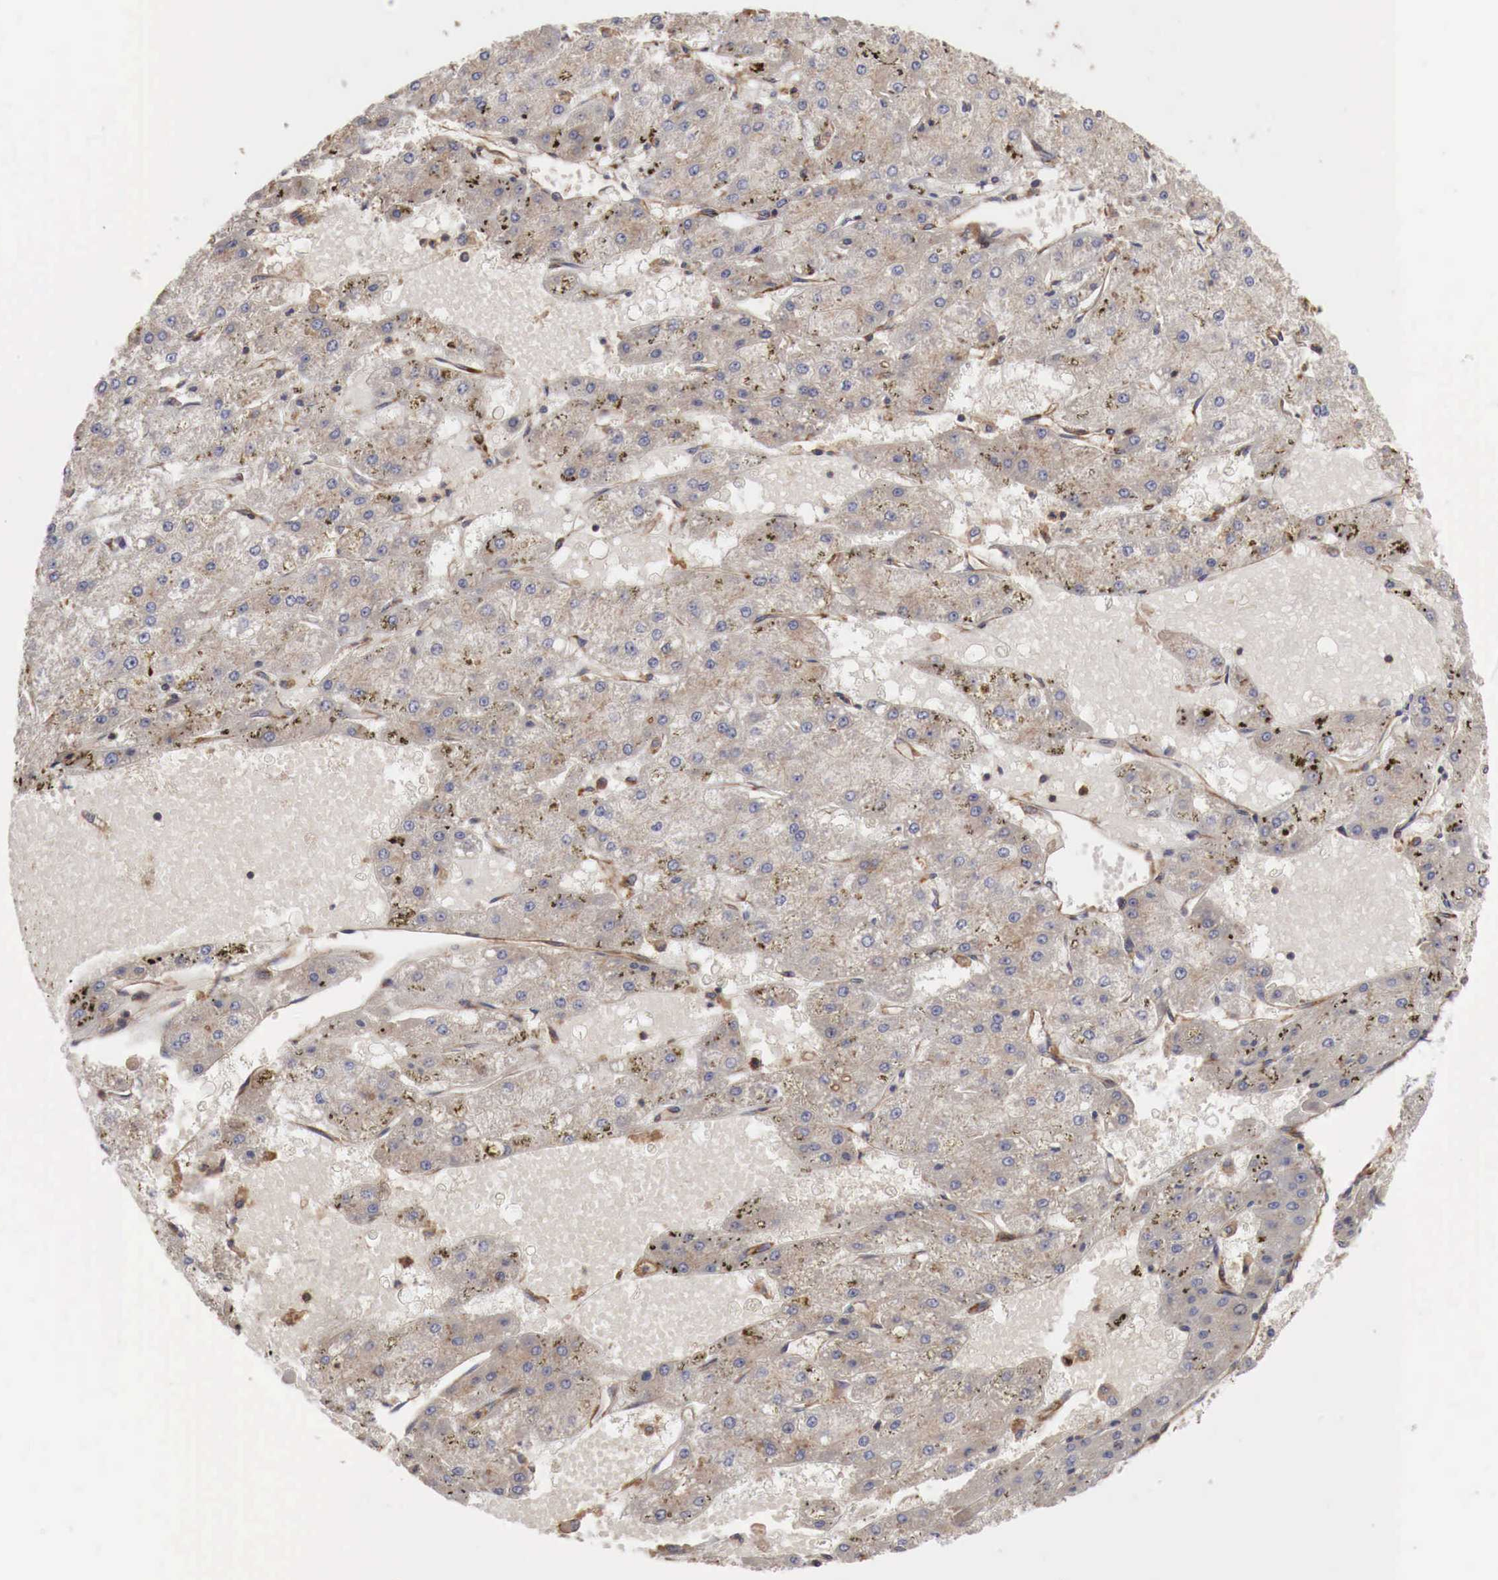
{"staining": {"intensity": "moderate", "quantity": ">75%", "location": "cytoplasmic/membranous"}, "tissue": "liver cancer", "cell_type": "Tumor cells", "image_type": "cancer", "snomed": [{"axis": "morphology", "description": "Carcinoma, Hepatocellular, NOS"}, {"axis": "topography", "description": "Liver"}], "caption": "Immunohistochemistry staining of hepatocellular carcinoma (liver), which exhibits medium levels of moderate cytoplasmic/membranous staining in about >75% of tumor cells indicating moderate cytoplasmic/membranous protein positivity. The staining was performed using DAB (brown) for protein detection and nuclei were counterstained in hematoxylin (blue).", "gene": "ARMCX4", "patient": {"sex": "female", "age": 52}}